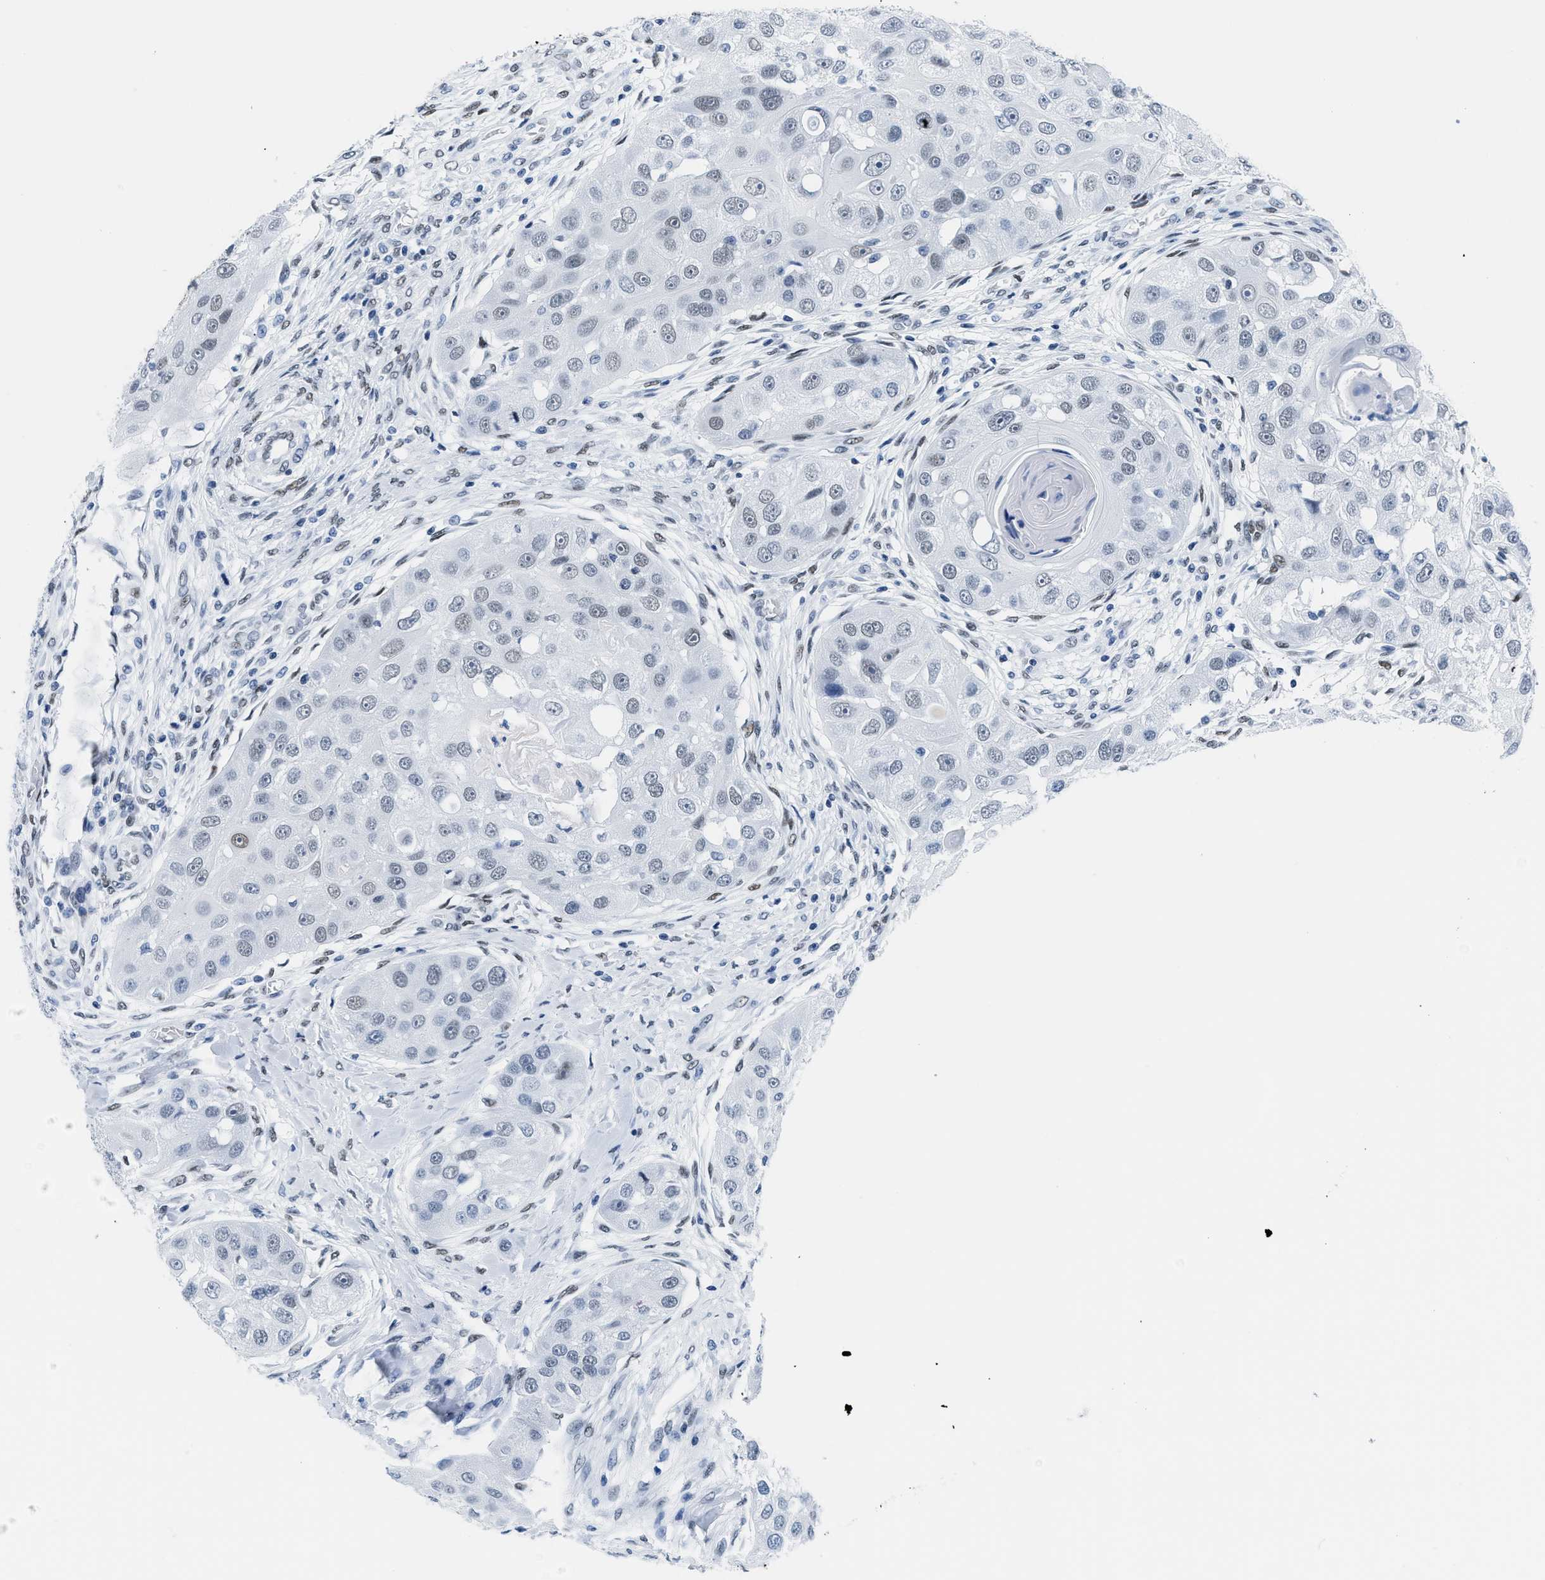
{"staining": {"intensity": "weak", "quantity": "<25%", "location": "nuclear"}, "tissue": "head and neck cancer", "cell_type": "Tumor cells", "image_type": "cancer", "snomed": [{"axis": "morphology", "description": "Normal tissue, NOS"}, {"axis": "morphology", "description": "Squamous cell carcinoma, NOS"}, {"axis": "topography", "description": "Skeletal muscle"}, {"axis": "topography", "description": "Head-Neck"}], "caption": "Protein analysis of squamous cell carcinoma (head and neck) shows no significant staining in tumor cells. The staining was performed using DAB to visualize the protein expression in brown, while the nuclei were stained in blue with hematoxylin (Magnification: 20x).", "gene": "CTBP1", "patient": {"sex": "male", "age": 51}}